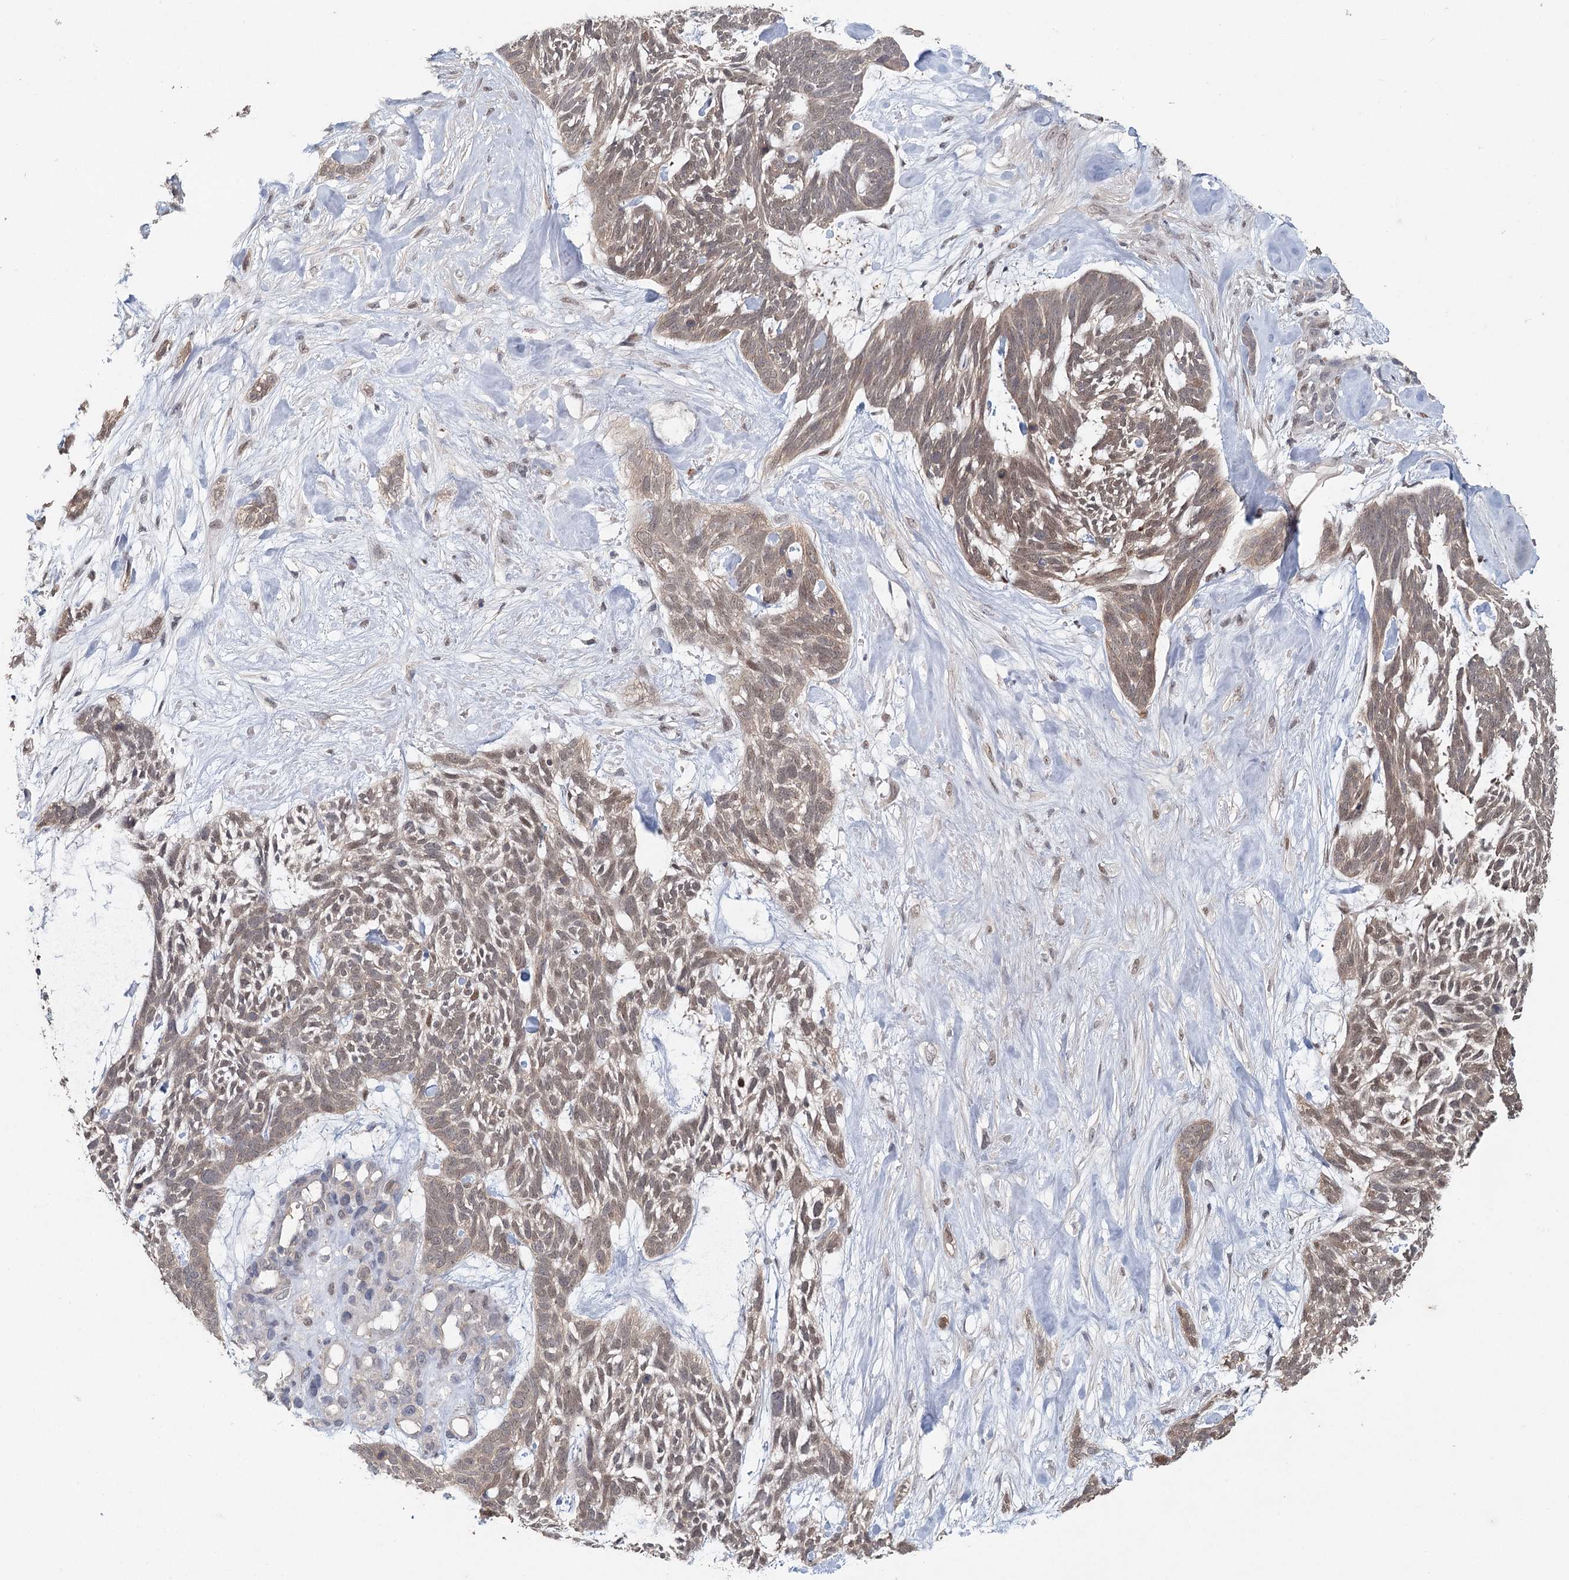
{"staining": {"intensity": "weak", "quantity": "25%-75%", "location": "nuclear"}, "tissue": "skin cancer", "cell_type": "Tumor cells", "image_type": "cancer", "snomed": [{"axis": "morphology", "description": "Basal cell carcinoma"}, {"axis": "topography", "description": "Skin"}], "caption": "High-magnification brightfield microscopy of skin cancer stained with DAB (brown) and counterstained with hematoxylin (blue). tumor cells exhibit weak nuclear expression is seen in approximately25%-75% of cells.", "gene": "ADK", "patient": {"sex": "male", "age": 88}}